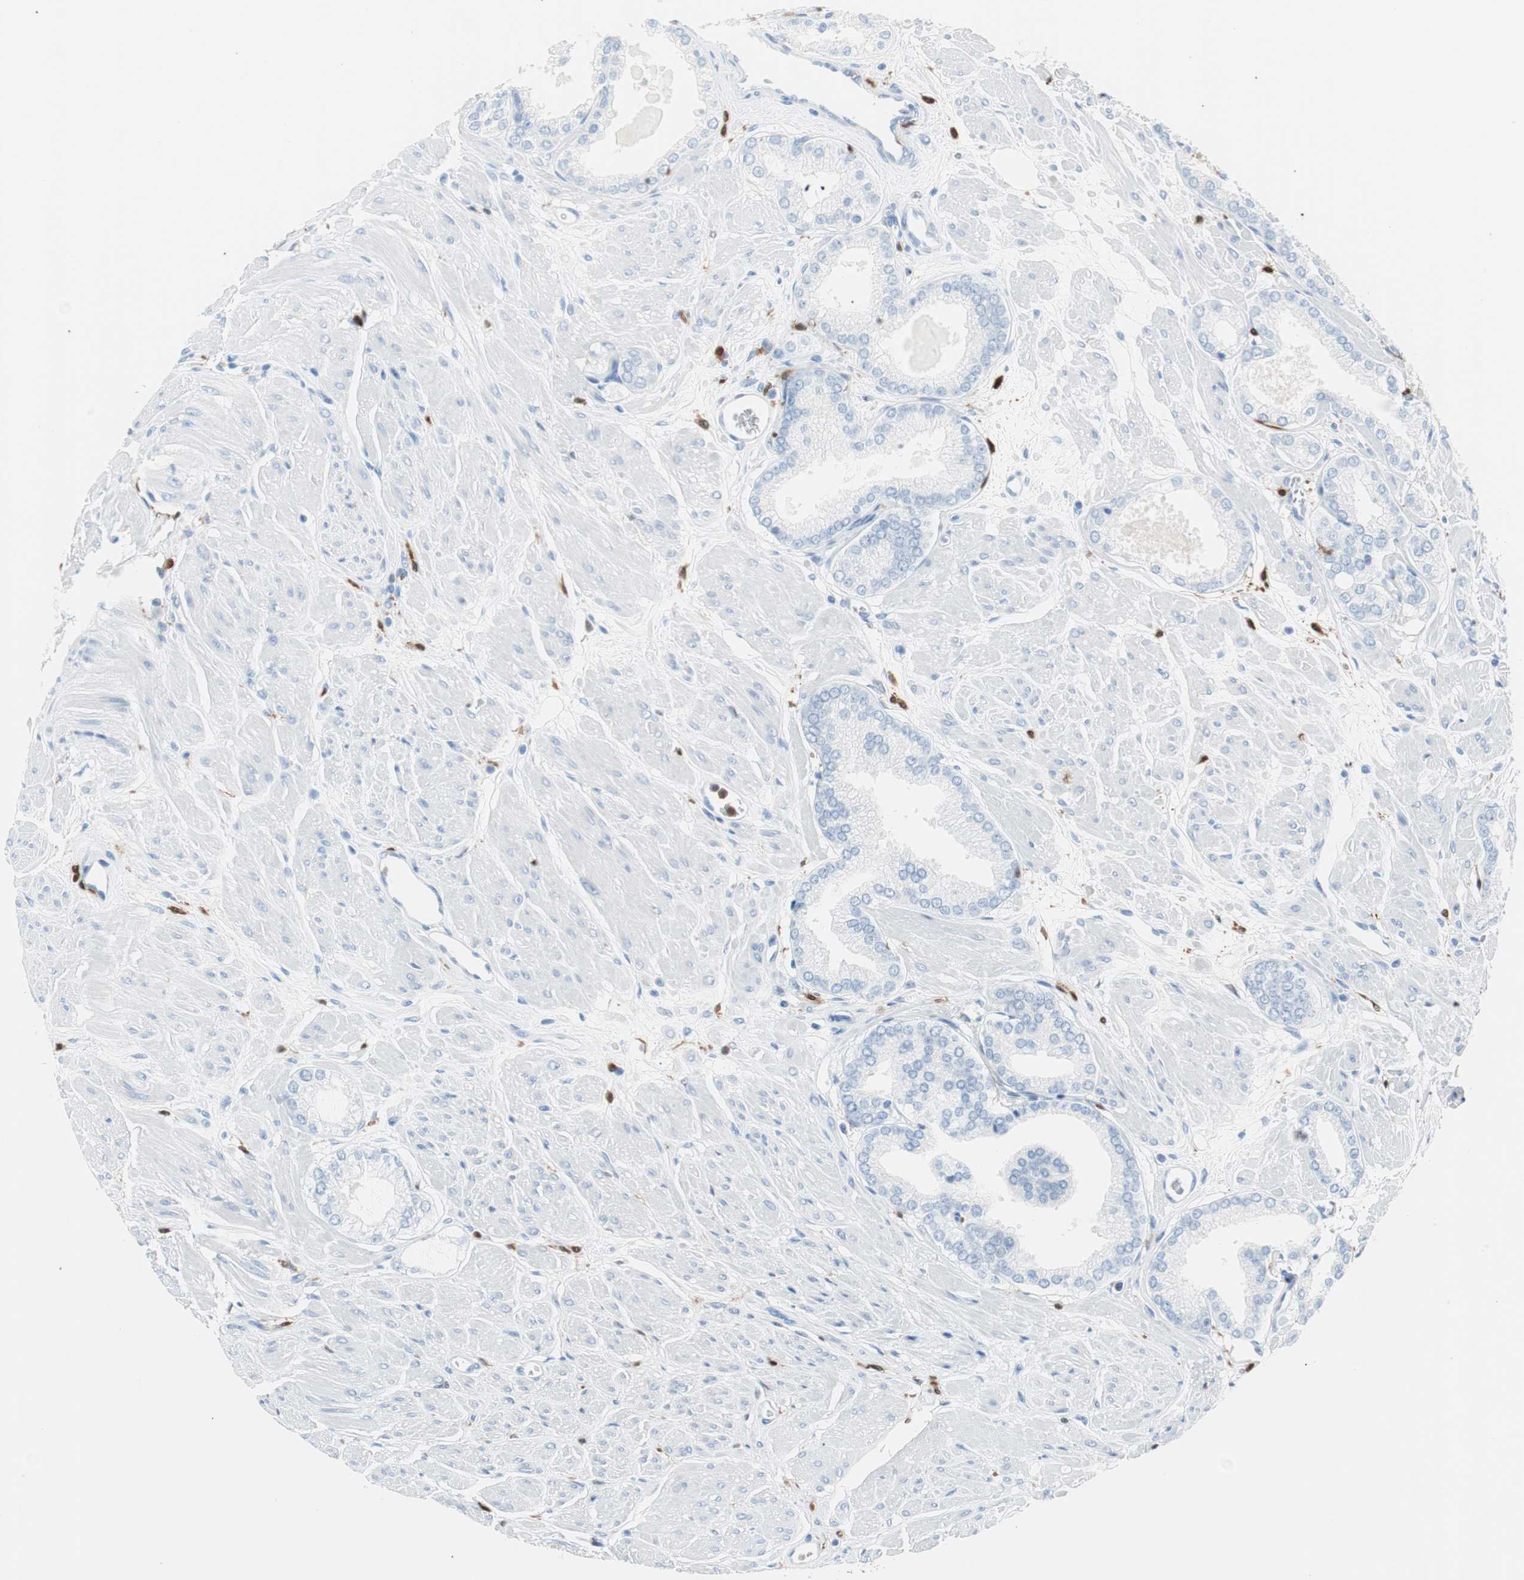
{"staining": {"intensity": "negative", "quantity": "none", "location": "none"}, "tissue": "prostate cancer", "cell_type": "Tumor cells", "image_type": "cancer", "snomed": [{"axis": "morphology", "description": "Adenocarcinoma, High grade"}, {"axis": "topography", "description": "Prostate"}], "caption": "The immunohistochemistry (IHC) image has no significant staining in tumor cells of prostate cancer tissue. (Immunohistochemistry, brightfield microscopy, high magnification).", "gene": "IL18", "patient": {"sex": "male", "age": 61}}